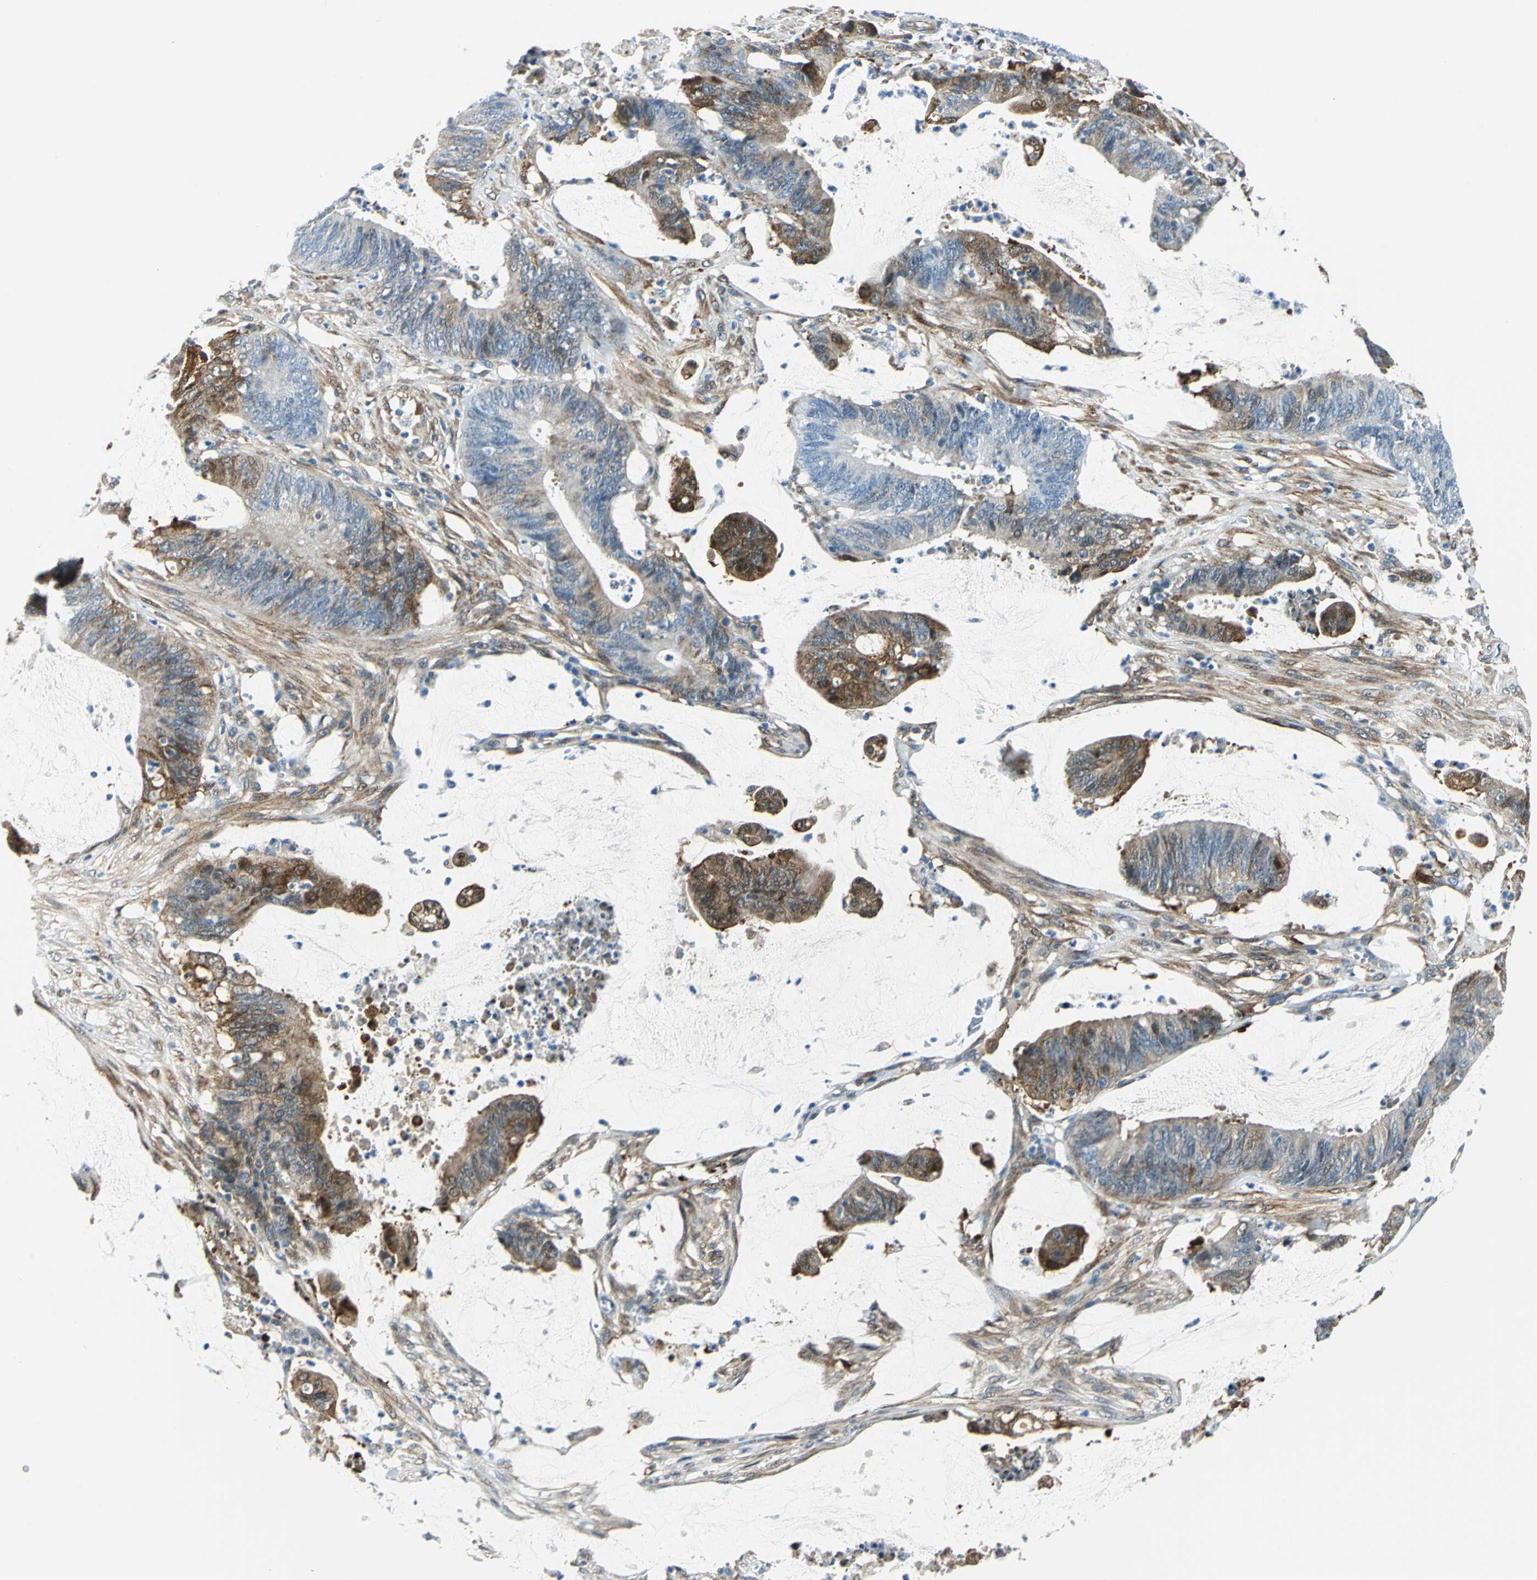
{"staining": {"intensity": "moderate", "quantity": "25%-75%", "location": "cytoplasmic/membranous"}, "tissue": "colorectal cancer", "cell_type": "Tumor cells", "image_type": "cancer", "snomed": [{"axis": "morphology", "description": "Adenocarcinoma, NOS"}, {"axis": "topography", "description": "Rectum"}], "caption": "A brown stain highlights moderate cytoplasmic/membranous positivity of a protein in colorectal cancer (adenocarcinoma) tumor cells.", "gene": "HSPB1", "patient": {"sex": "female", "age": 66}}